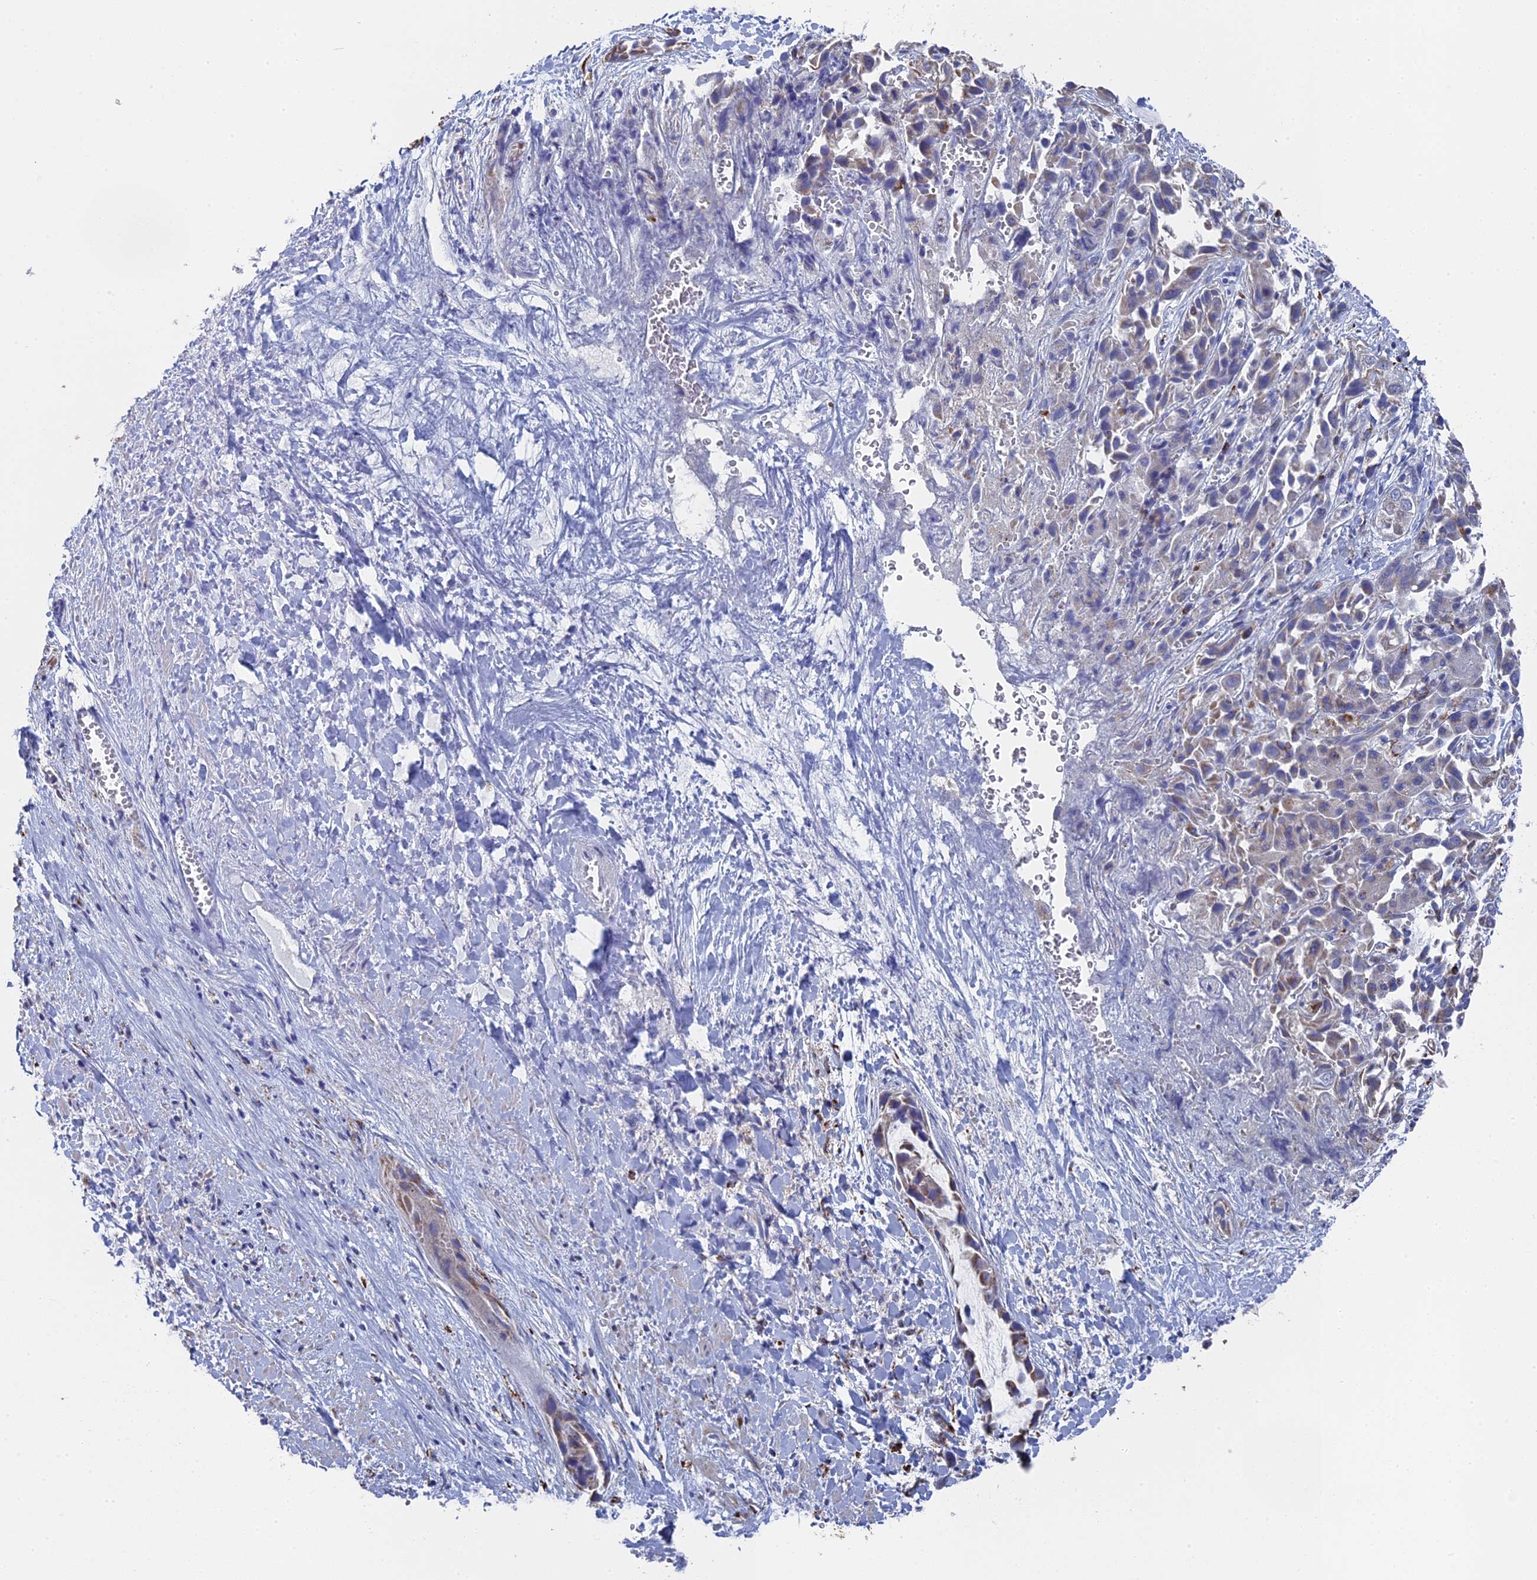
{"staining": {"intensity": "weak", "quantity": "<25%", "location": "cytoplasmic/membranous"}, "tissue": "liver cancer", "cell_type": "Tumor cells", "image_type": "cancer", "snomed": [{"axis": "morphology", "description": "Cholangiocarcinoma"}, {"axis": "topography", "description": "Liver"}], "caption": "Protein analysis of liver cholangiocarcinoma displays no significant expression in tumor cells.", "gene": "SMG9", "patient": {"sex": "female", "age": 52}}